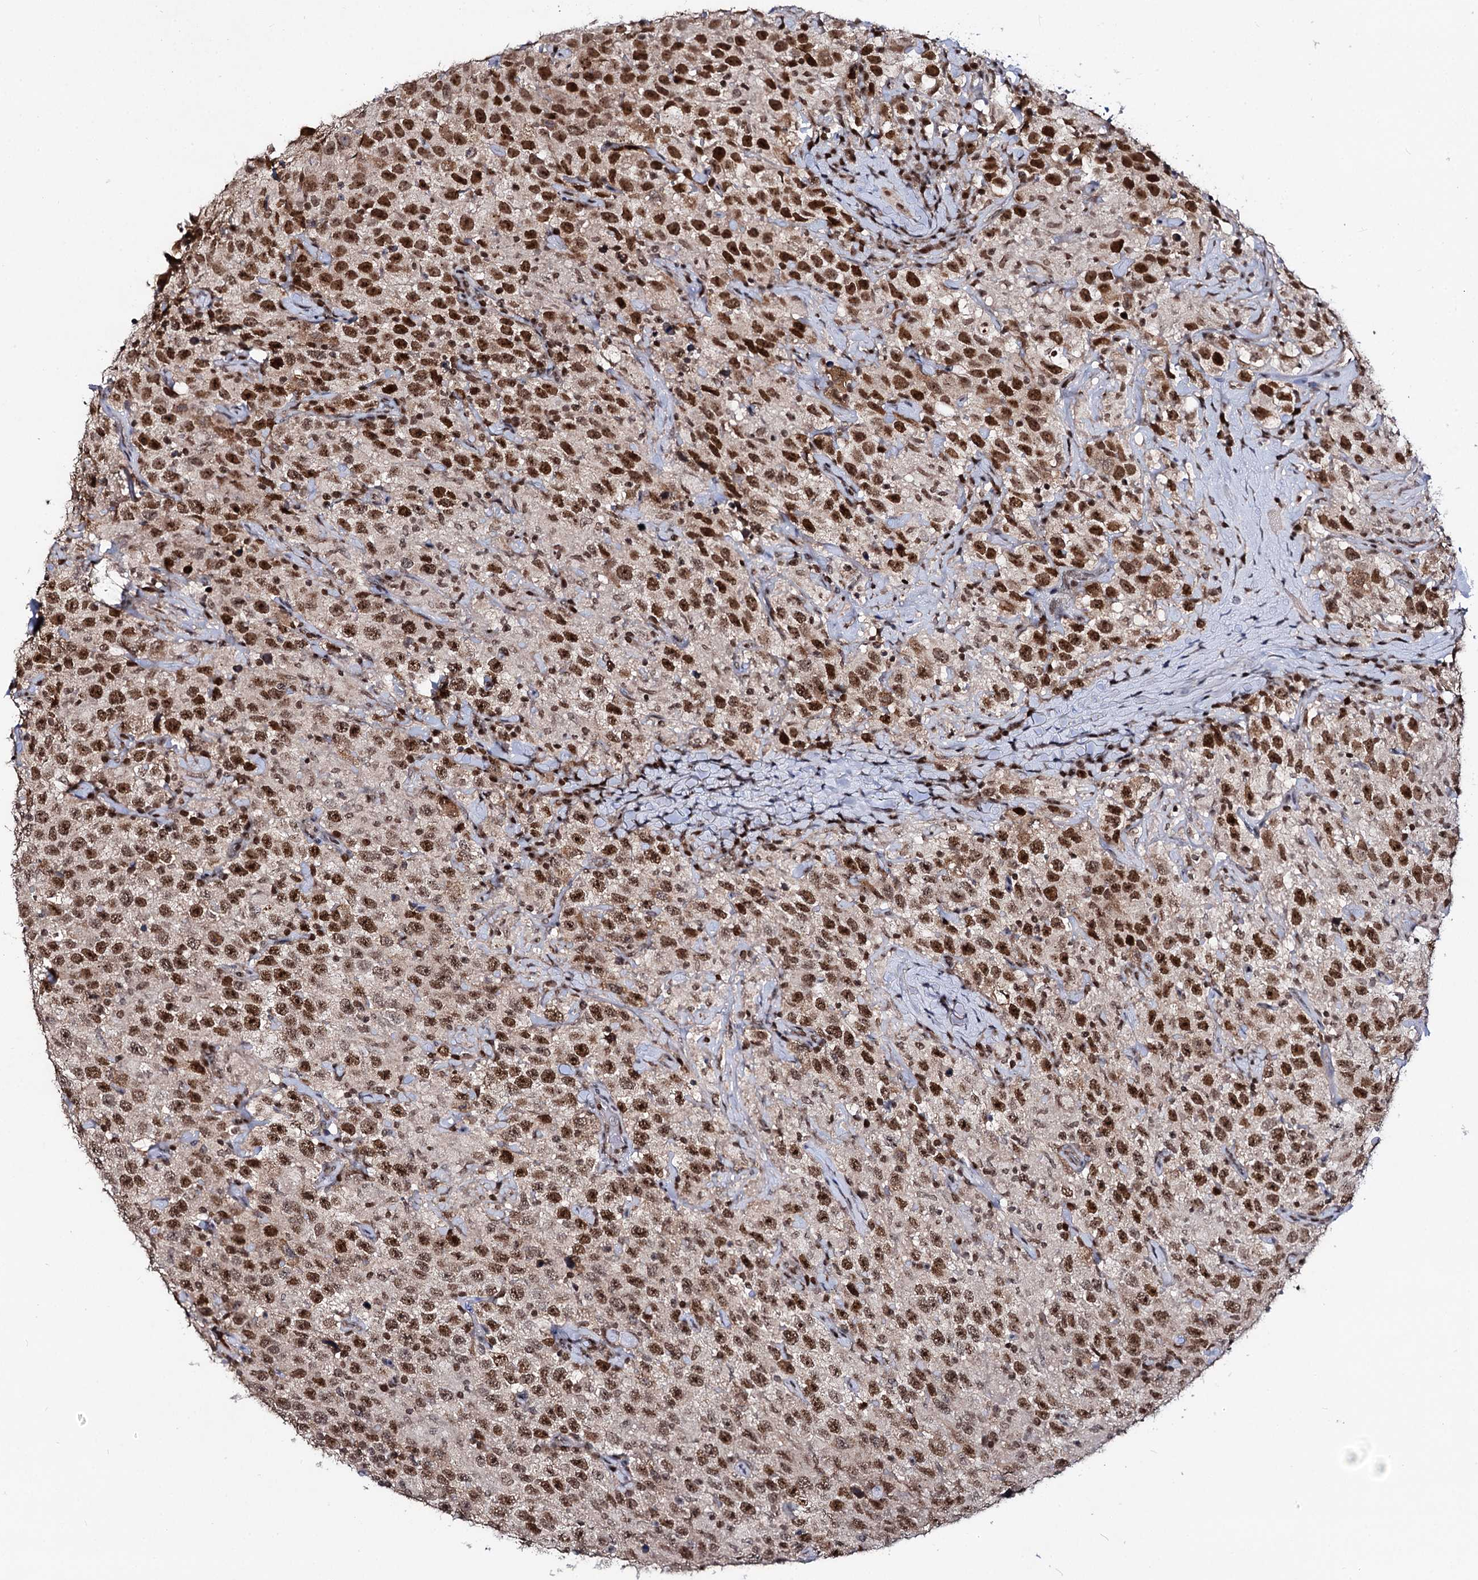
{"staining": {"intensity": "strong", "quantity": ">75%", "location": "nuclear"}, "tissue": "testis cancer", "cell_type": "Tumor cells", "image_type": "cancer", "snomed": [{"axis": "morphology", "description": "Seminoma, NOS"}, {"axis": "topography", "description": "Testis"}], "caption": "Testis cancer (seminoma) stained with immunohistochemistry (IHC) reveals strong nuclear expression in about >75% of tumor cells.", "gene": "SMCHD1", "patient": {"sex": "male", "age": 41}}